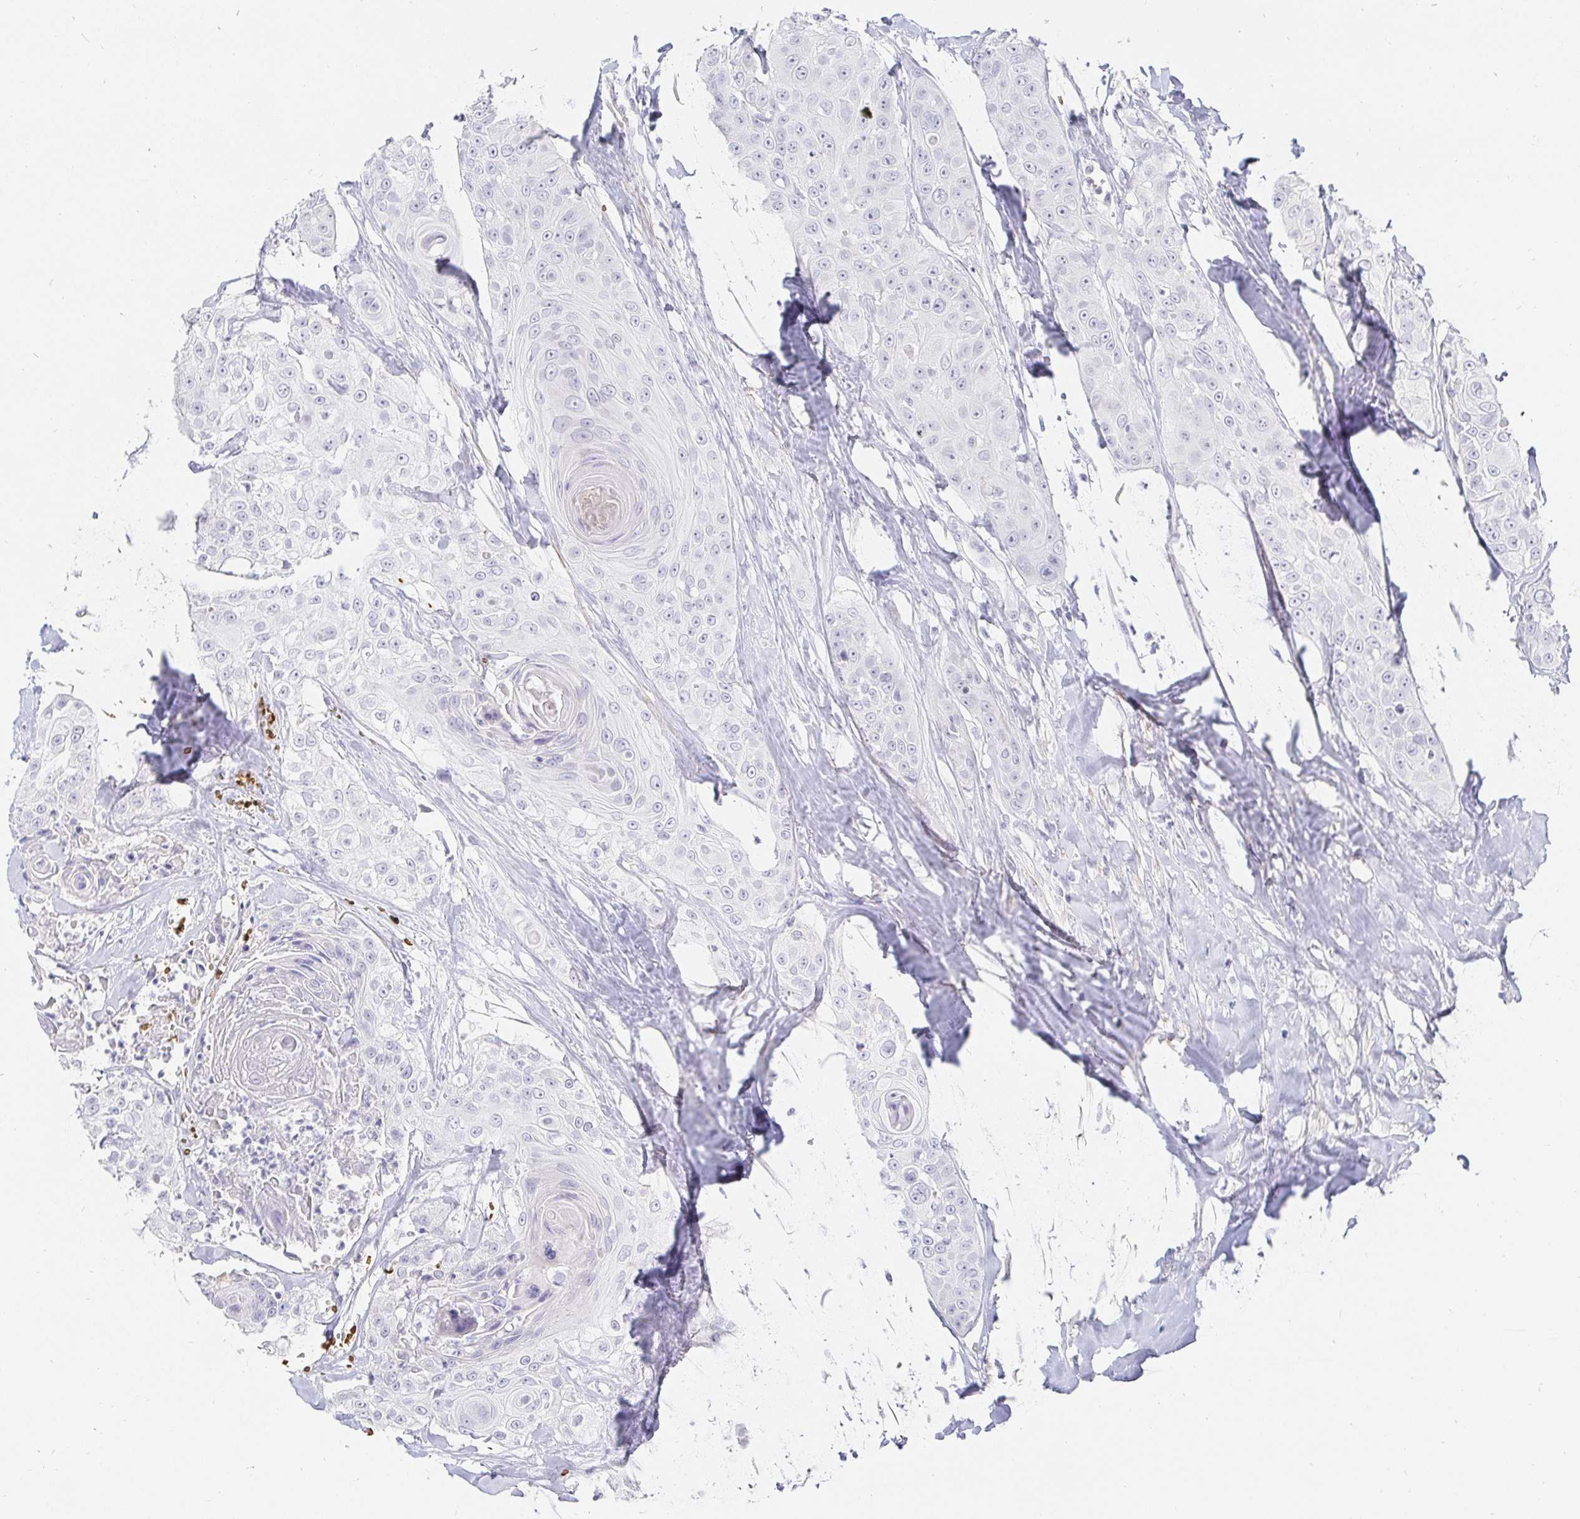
{"staining": {"intensity": "negative", "quantity": "none", "location": "none"}, "tissue": "head and neck cancer", "cell_type": "Tumor cells", "image_type": "cancer", "snomed": [{"axis": "morphology", "description": "Squamous cell carcinoma, NOS"}, {"axis": "topography", "description": "Head-Neck"}], "caption": "Immunohistochemistry (IHC) micrograph of human head and neck squamous cell carcinoma stained for a protein (brown), which displays no expression in tumor cells.", "gene": "FGF21", "patient": {"sex": "male", "age": 83}}